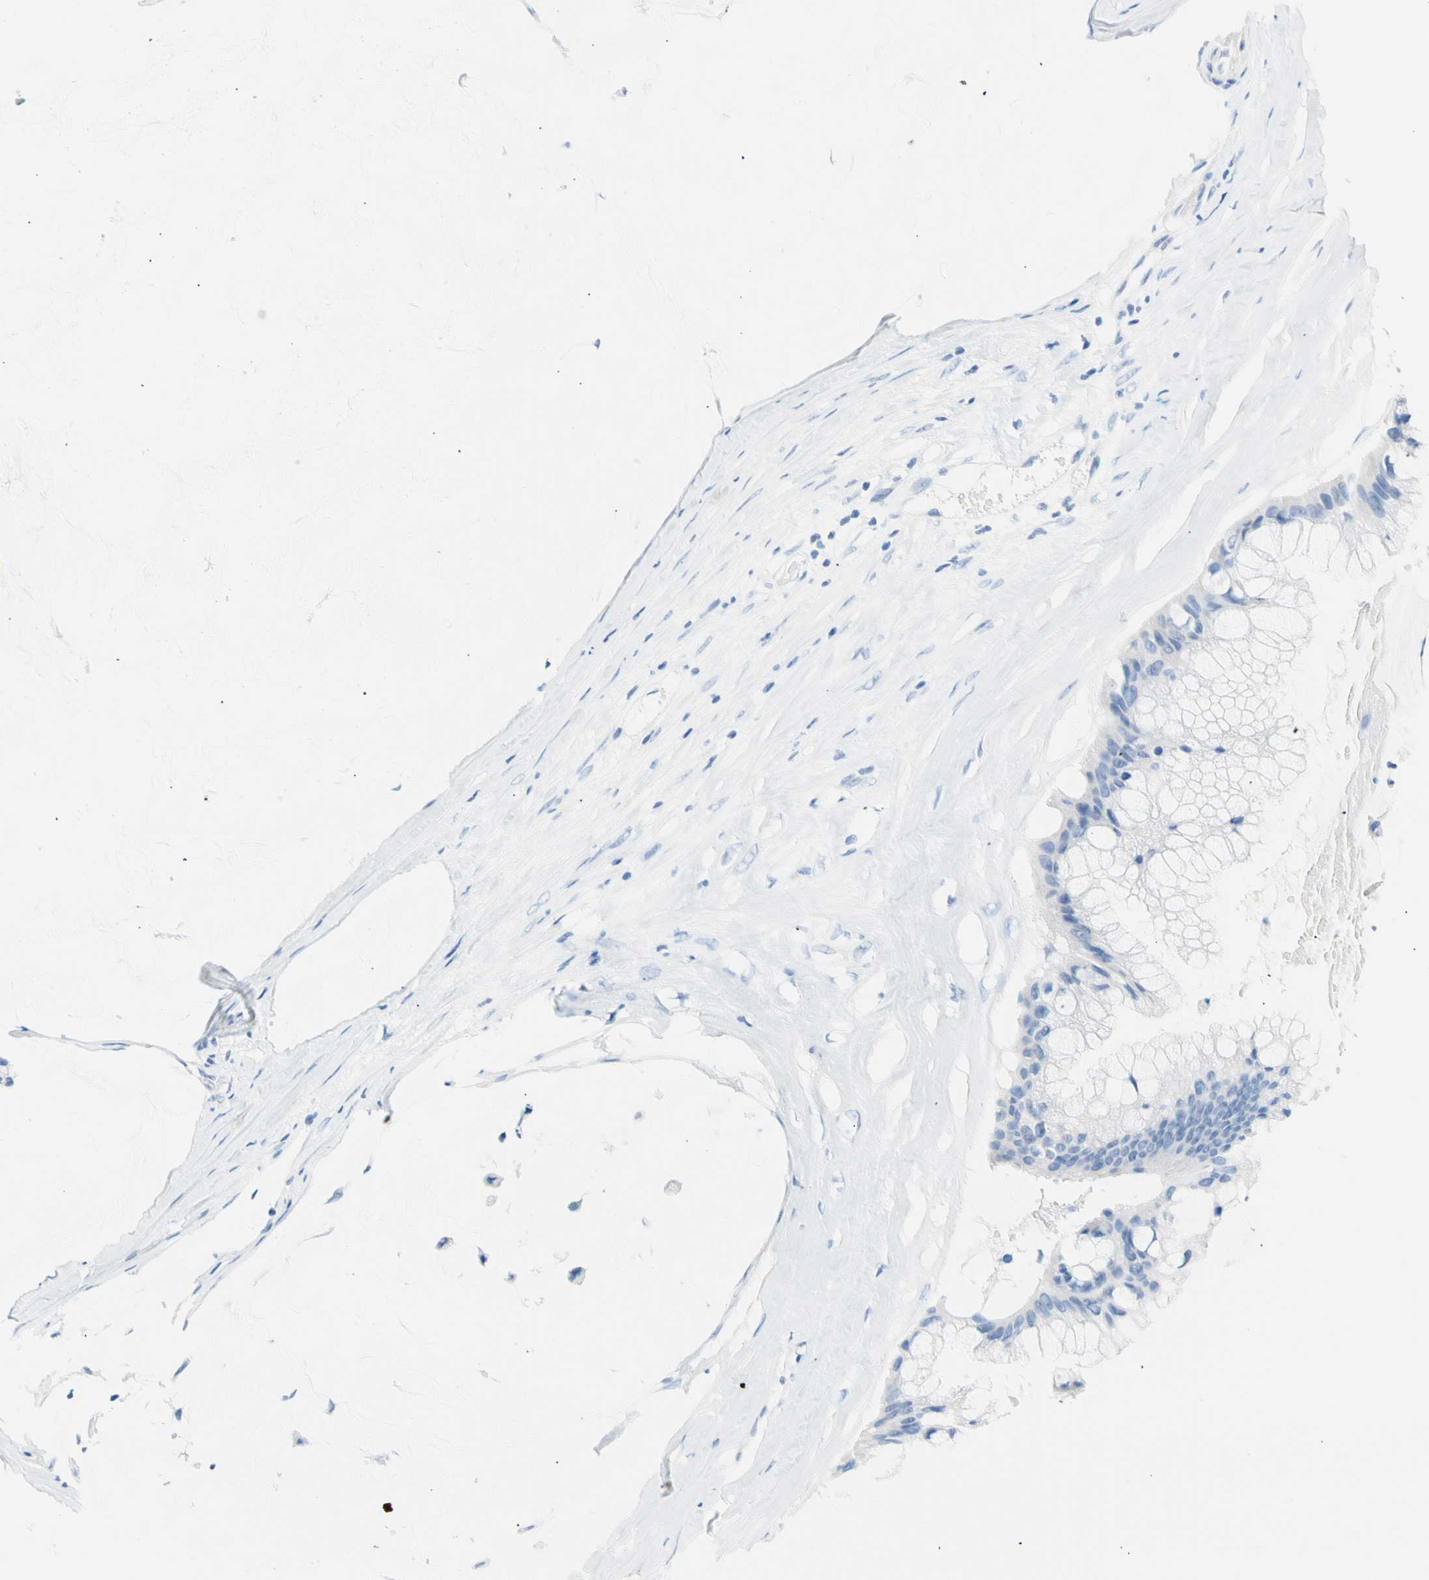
{"staining": {"intensity": "negative", "quantity": "none", "location": "none"}, "tissue": "ovarian cancer", "cell_type": "Tumor cells", "image_type": "cancer", "snomed": [{"axis": "morphology", "description": "Cystadenocarcinoma, mucinous, NOS"}, {"axis": "topography", "description": "Ovary"}], "caption": "High power microscopy photomicrograph of an immunohistochemistry (IHC) histopathology image of ovarian cancer (mucinous cystadenocarcinoma), revealing no significant positivity in tumor cells.", "gene": "CEL", "patient": {"sex": "female", "age": 39}}